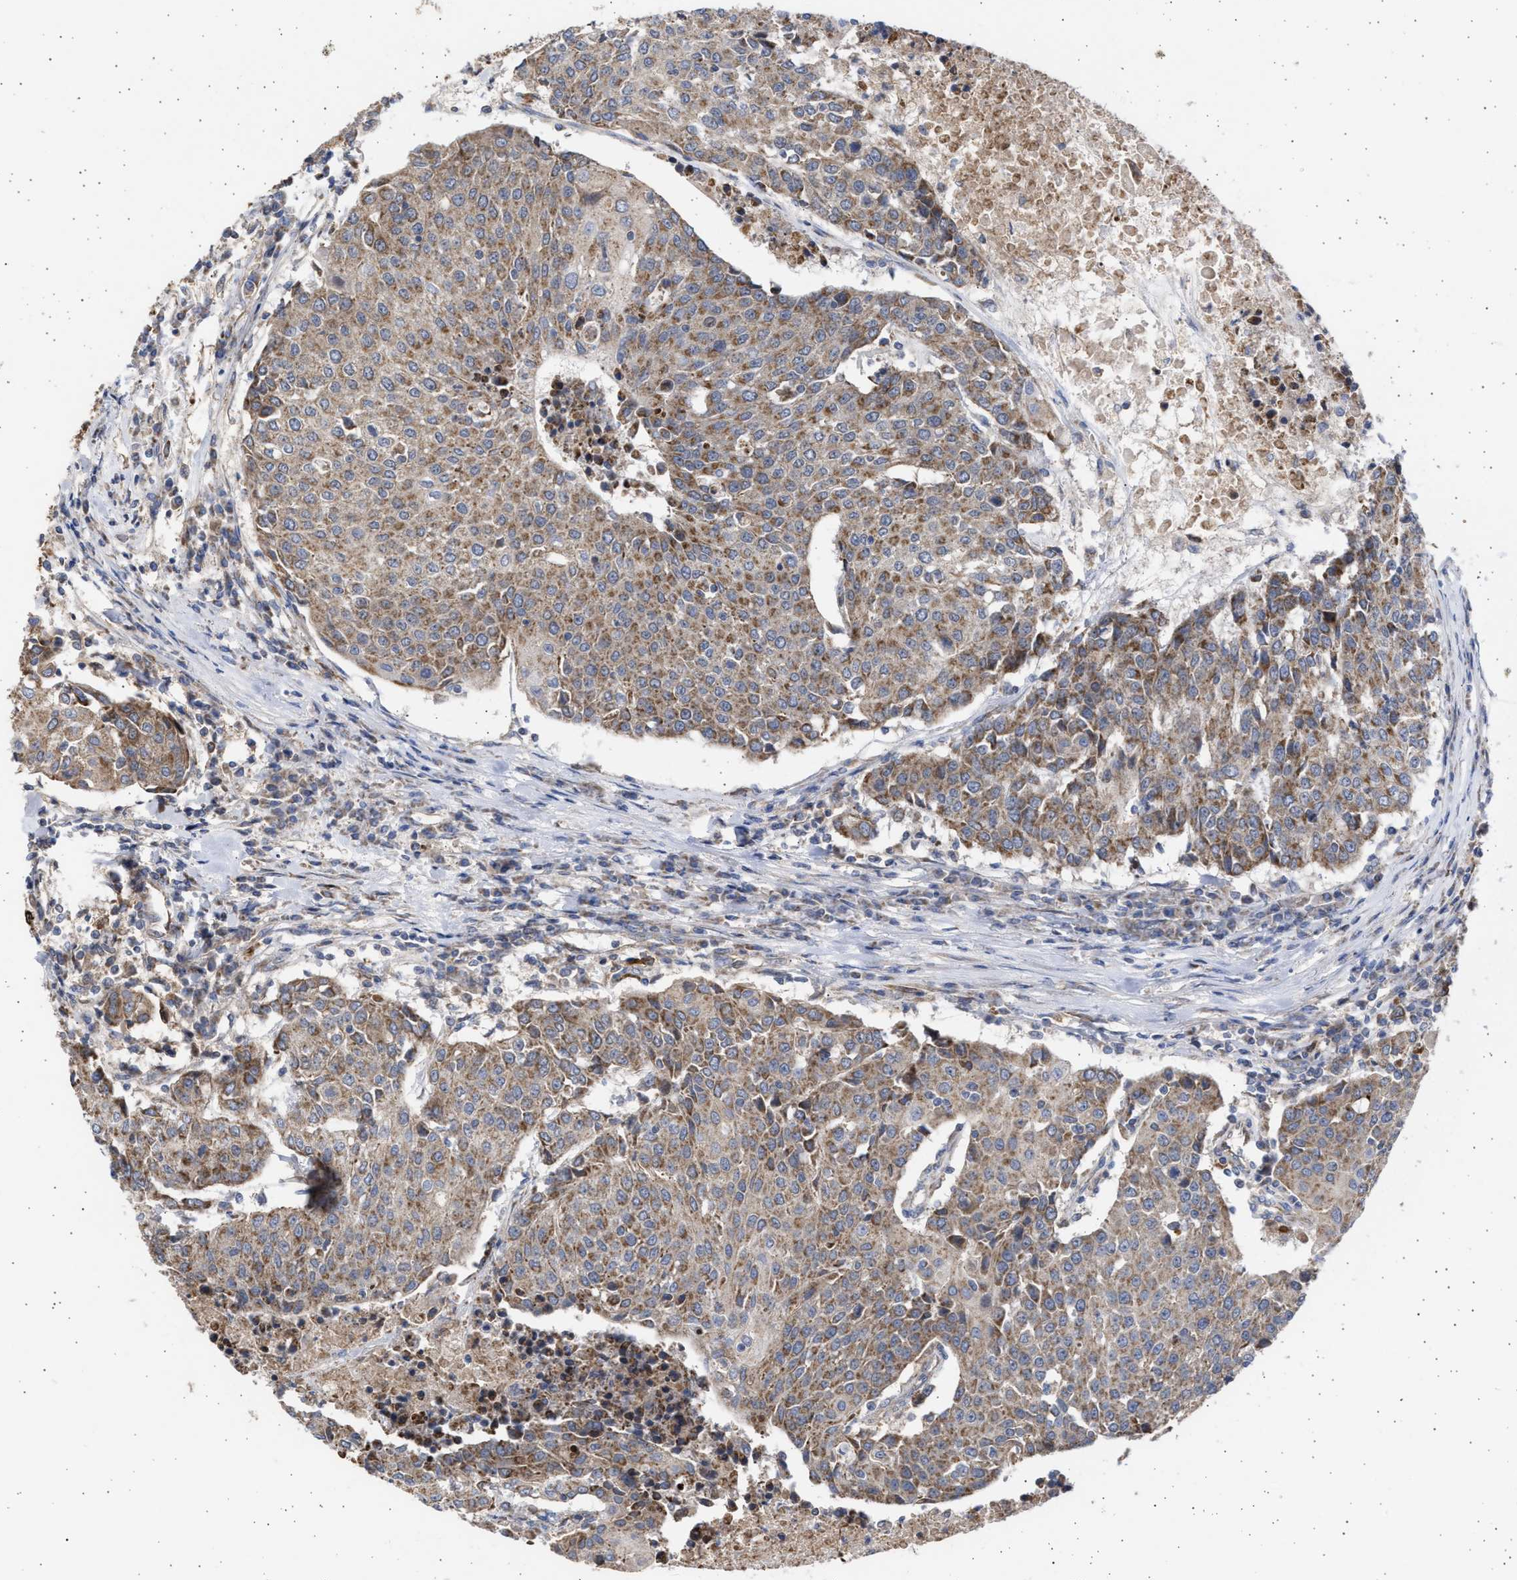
{"staining": {"intensity": "moderate", "quantity": ">75%", "location": "cytoplasmic/membranous"}, "tissue": "urothelial cancer", "cell_type": "Tumor cells", "image_type": "cancer", "snomed": [{"axis": "morphology", "description": "Urothelial carcinoma, High grade"}, {"axis": "topography", "description": "Urinary bladder"}], "caption": "Urothelial cancer tissue shows moderate cytoplasmic/membranous expression in about >75% of tumor cells", "gene": "TTC19", "patient": {"sex": "female", "age": 85}}